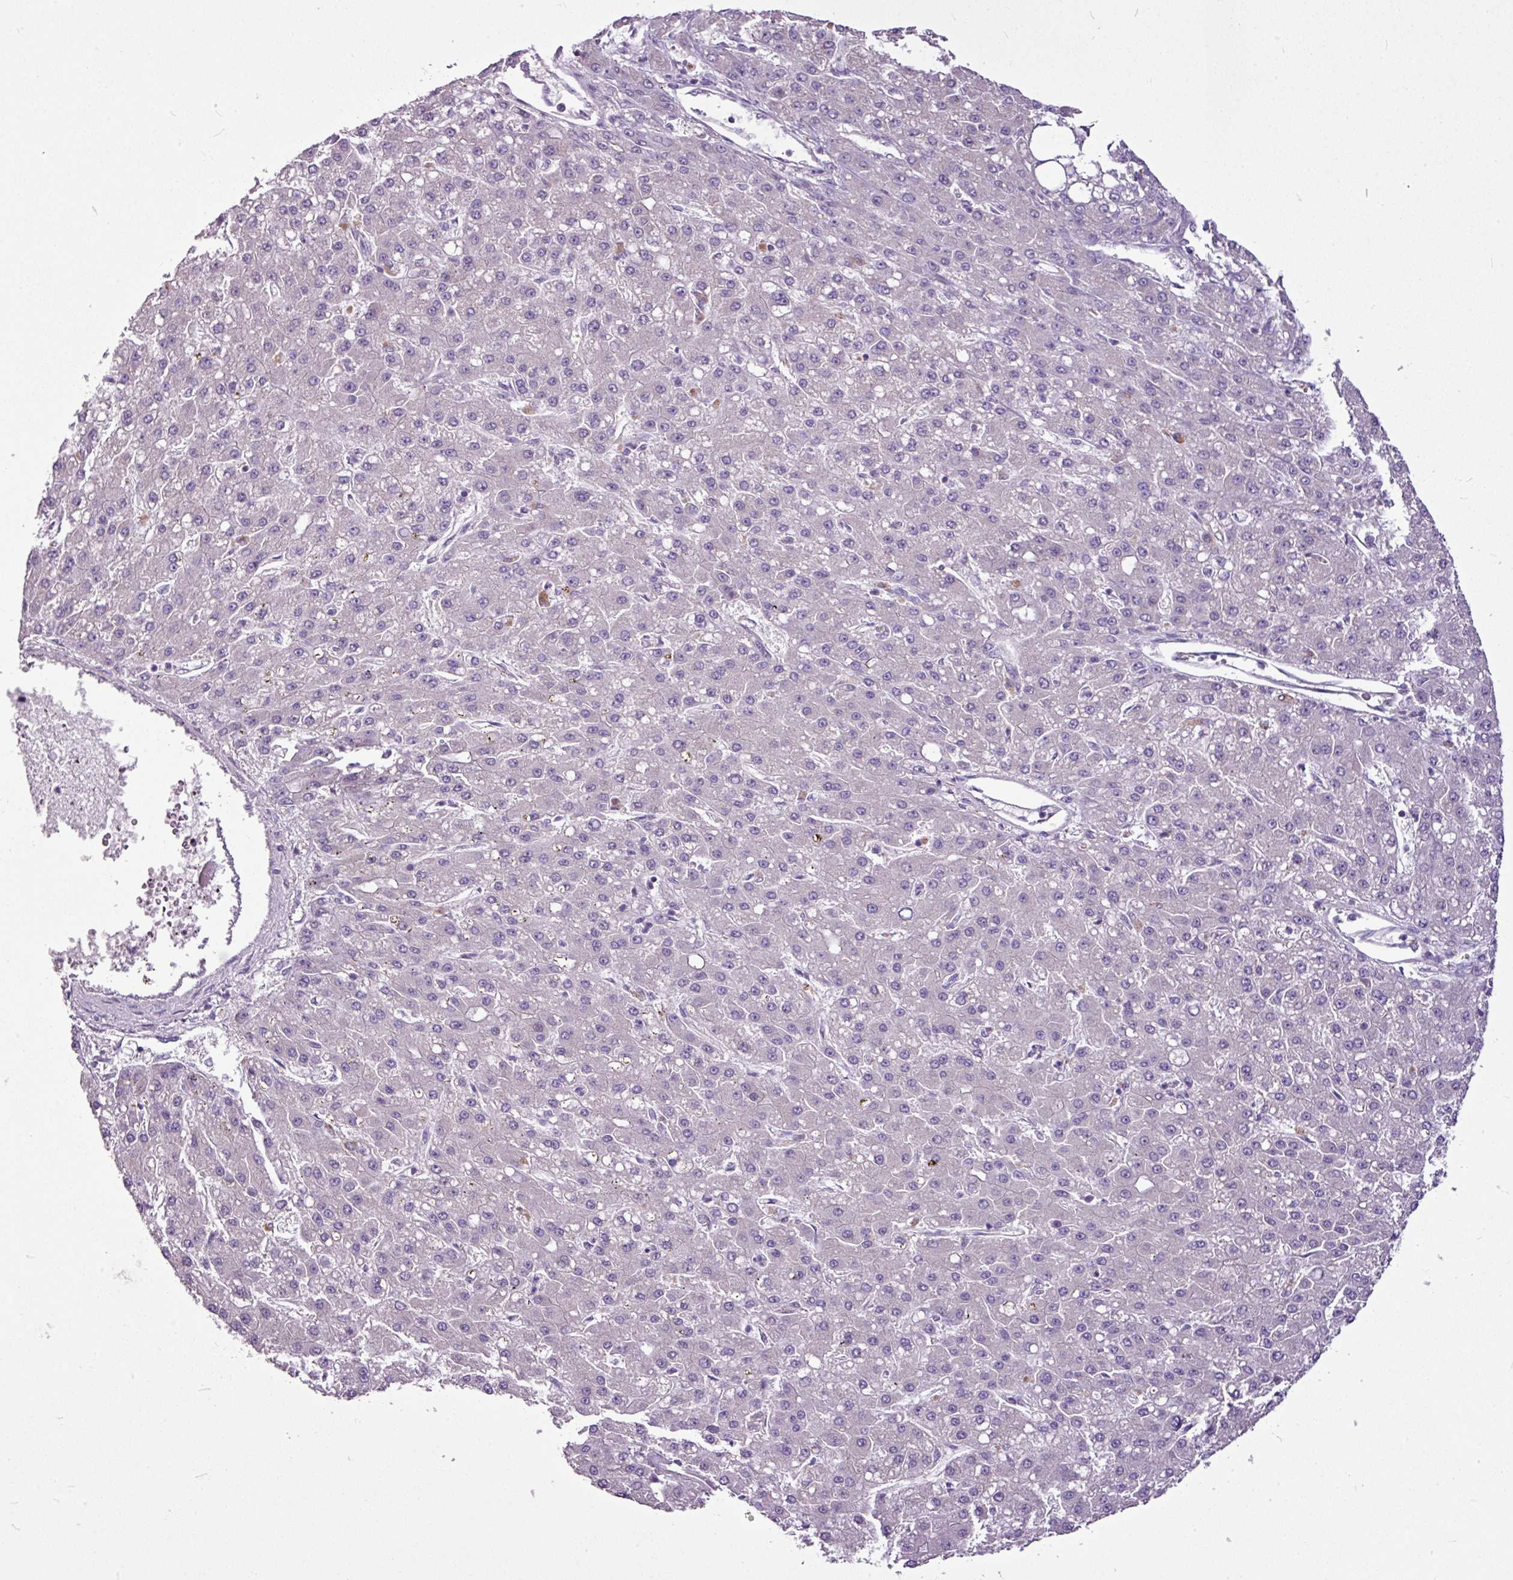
{"staining": {"intensity": "negative", "quantity": "none", "location": "none"}, "tissue": "liver cancer", "cell_type": "Tumor cells", "image_type": "cancer", "snomed": [{"axis": "morphology", "description": "Carcinoma, Hepatocellular, NOS"}, {"axis": "topography", "description": "Liver"}], "caption": "IHC of liver hepatocellular carcinoma demonstrates no positivity in tumor cells.", "gene": "MROH2A", "patient": {"sex": "male", "age": 67}}